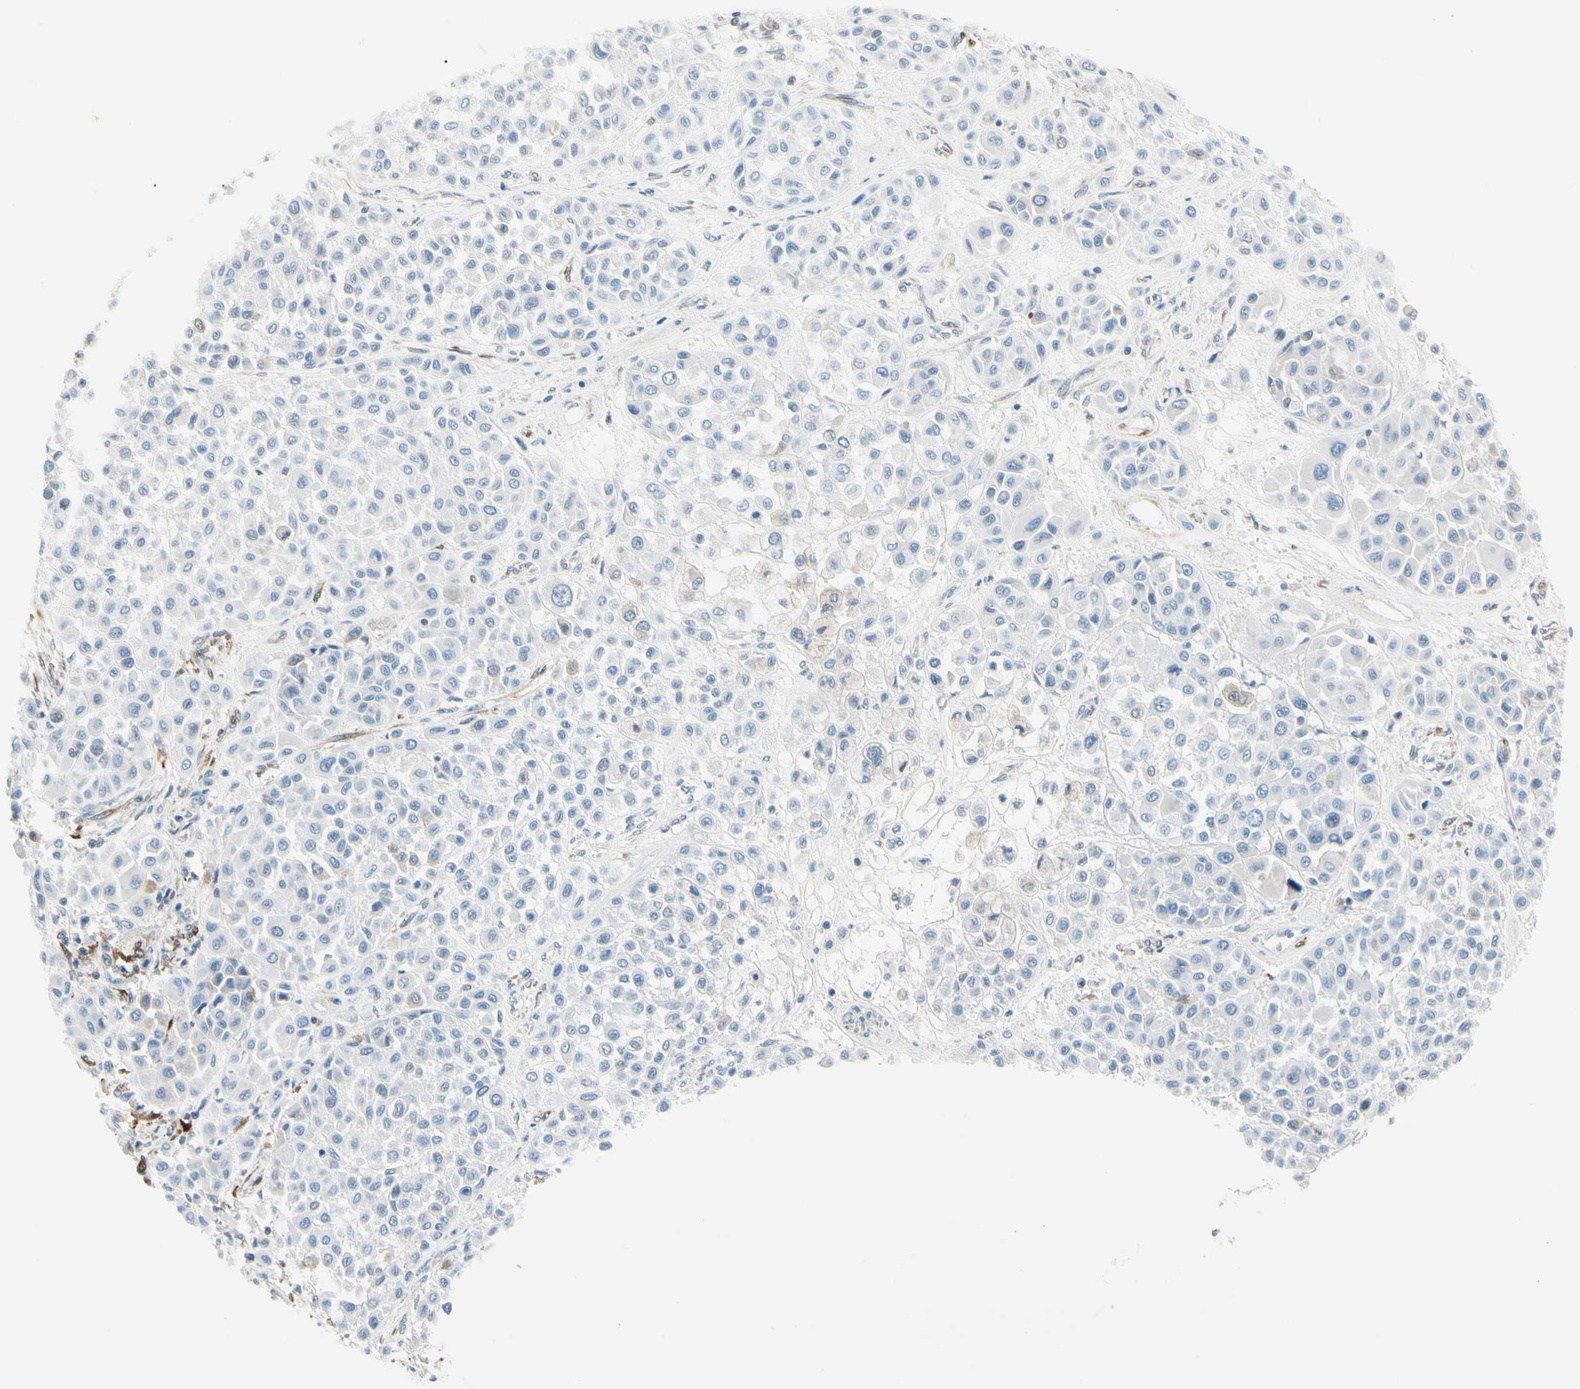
{"staining": {"intensity": "negative", "quantity": "none", "location": "none"}, "tissue": "melanoma", "cell_type": "Tumor cells", "image_type": "cancer", "snomed": [{"axis": "morphology", "description": "Malignant melanoma, Metastatic site"}, {"axis": "topography", "description": "Soft tissue"}], "caption": "Malignant melanoma (metastatic site) was stained to show a protein in brown. There is no significant expression in tumor cells. The staining was performed using DAB to visualize the protein expression in brown, while the nuclei were stained in blue with hematoxylin (Magnification: 20x).", "gene": "TRAF1", "patient": {"sex": "male", "age": 41}}